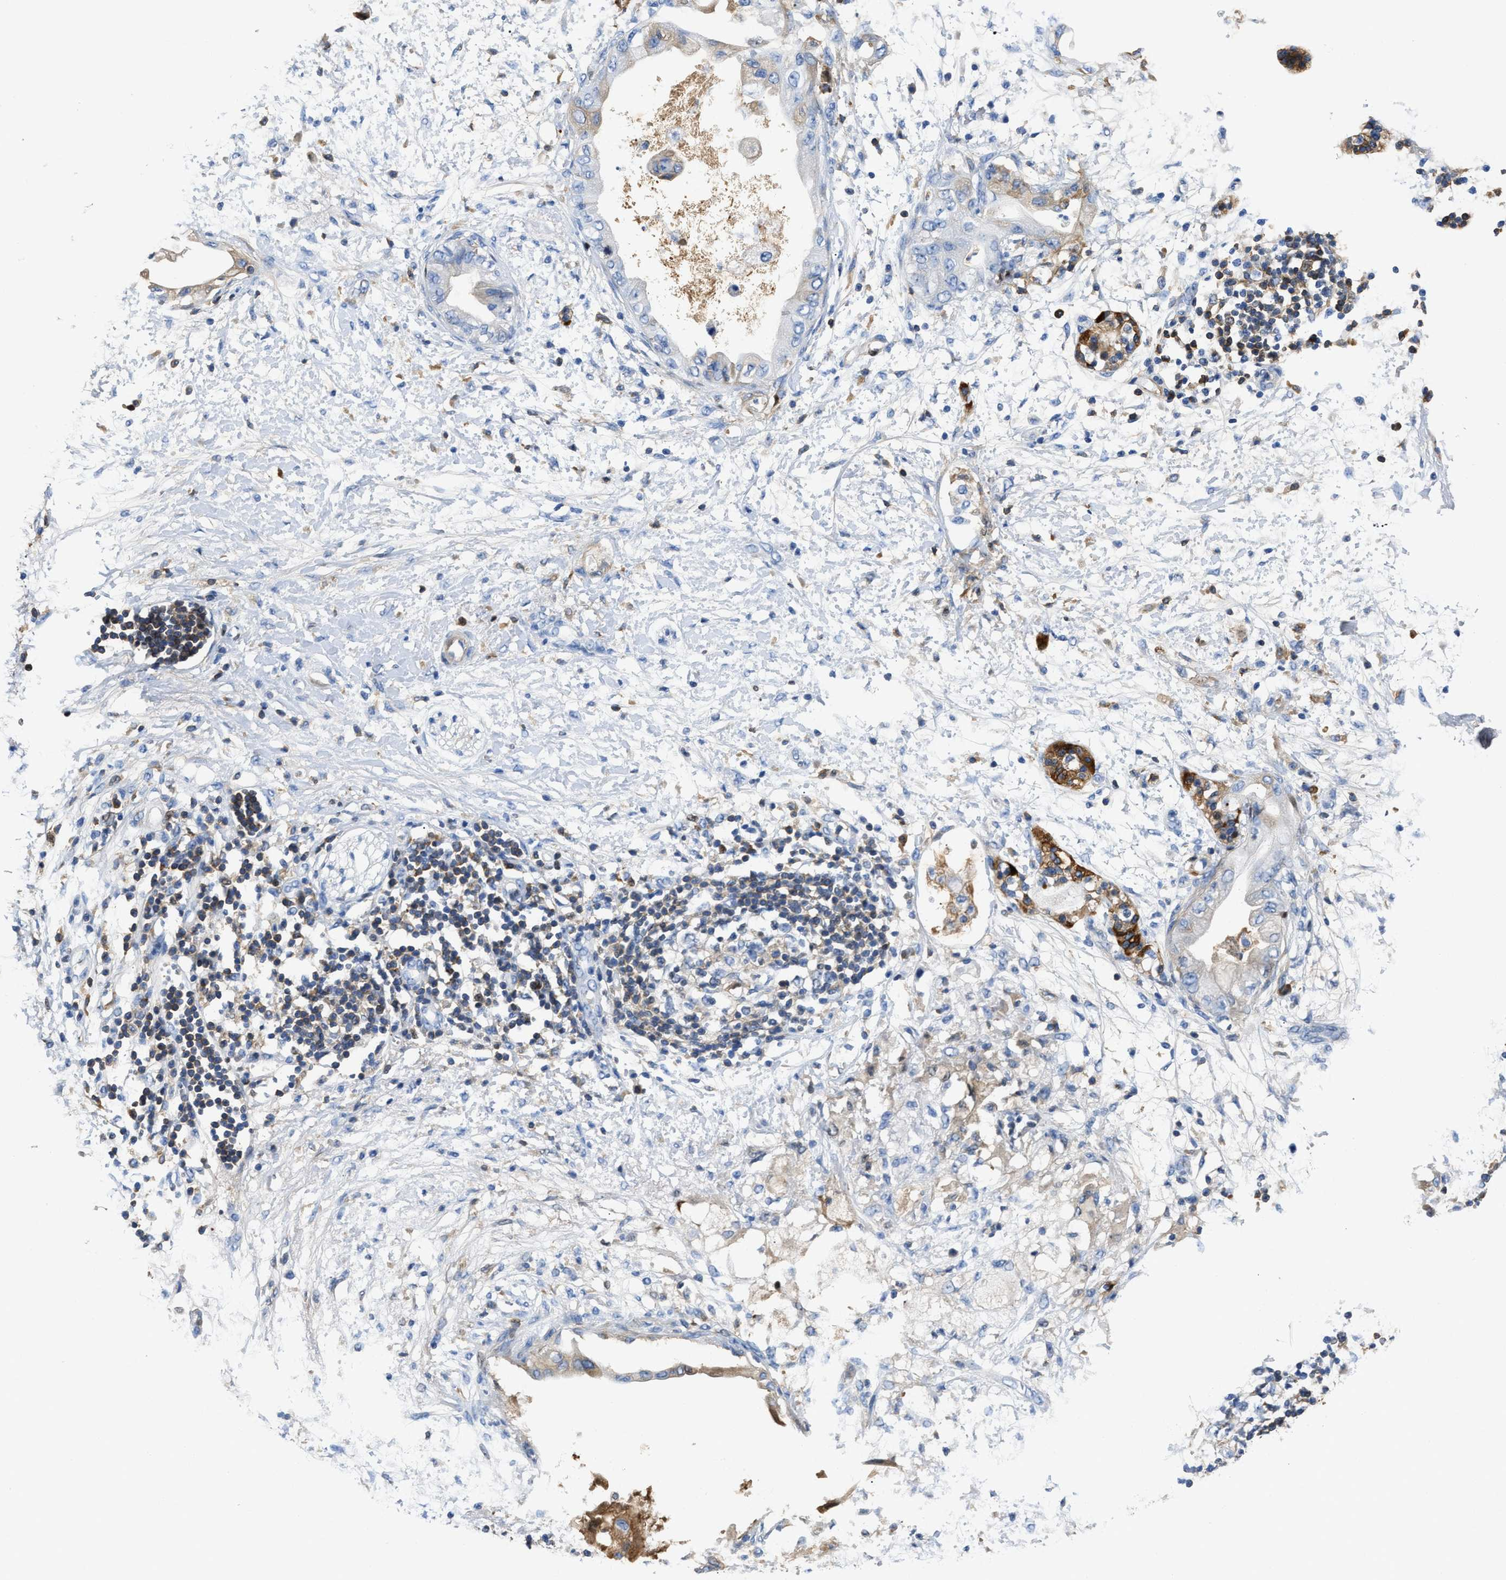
{"staining": {"intensity": "weak", "quantity": "<25%", "location": "cytoplasmic/membranous"}, "tissue": "adipose tissue", "cell_type": "Adipocytes", "image_type": "normal", "snomed": [{"axis": "morphology", "description": "Normal tissue, NOS"}, {"axis": "morphology", "description": "Adenocarcinoma, NOS"}, {"axis": "topography", "description": "Duodenum"}, {"axis": "topography", "description": "Peripheral nerve tissue"}], "caption": "IHC of normal adipose tissue demonstrates no positivity in adipocytes.", "gene": "GC", "patient": {"sex": "female", "age": 60}}